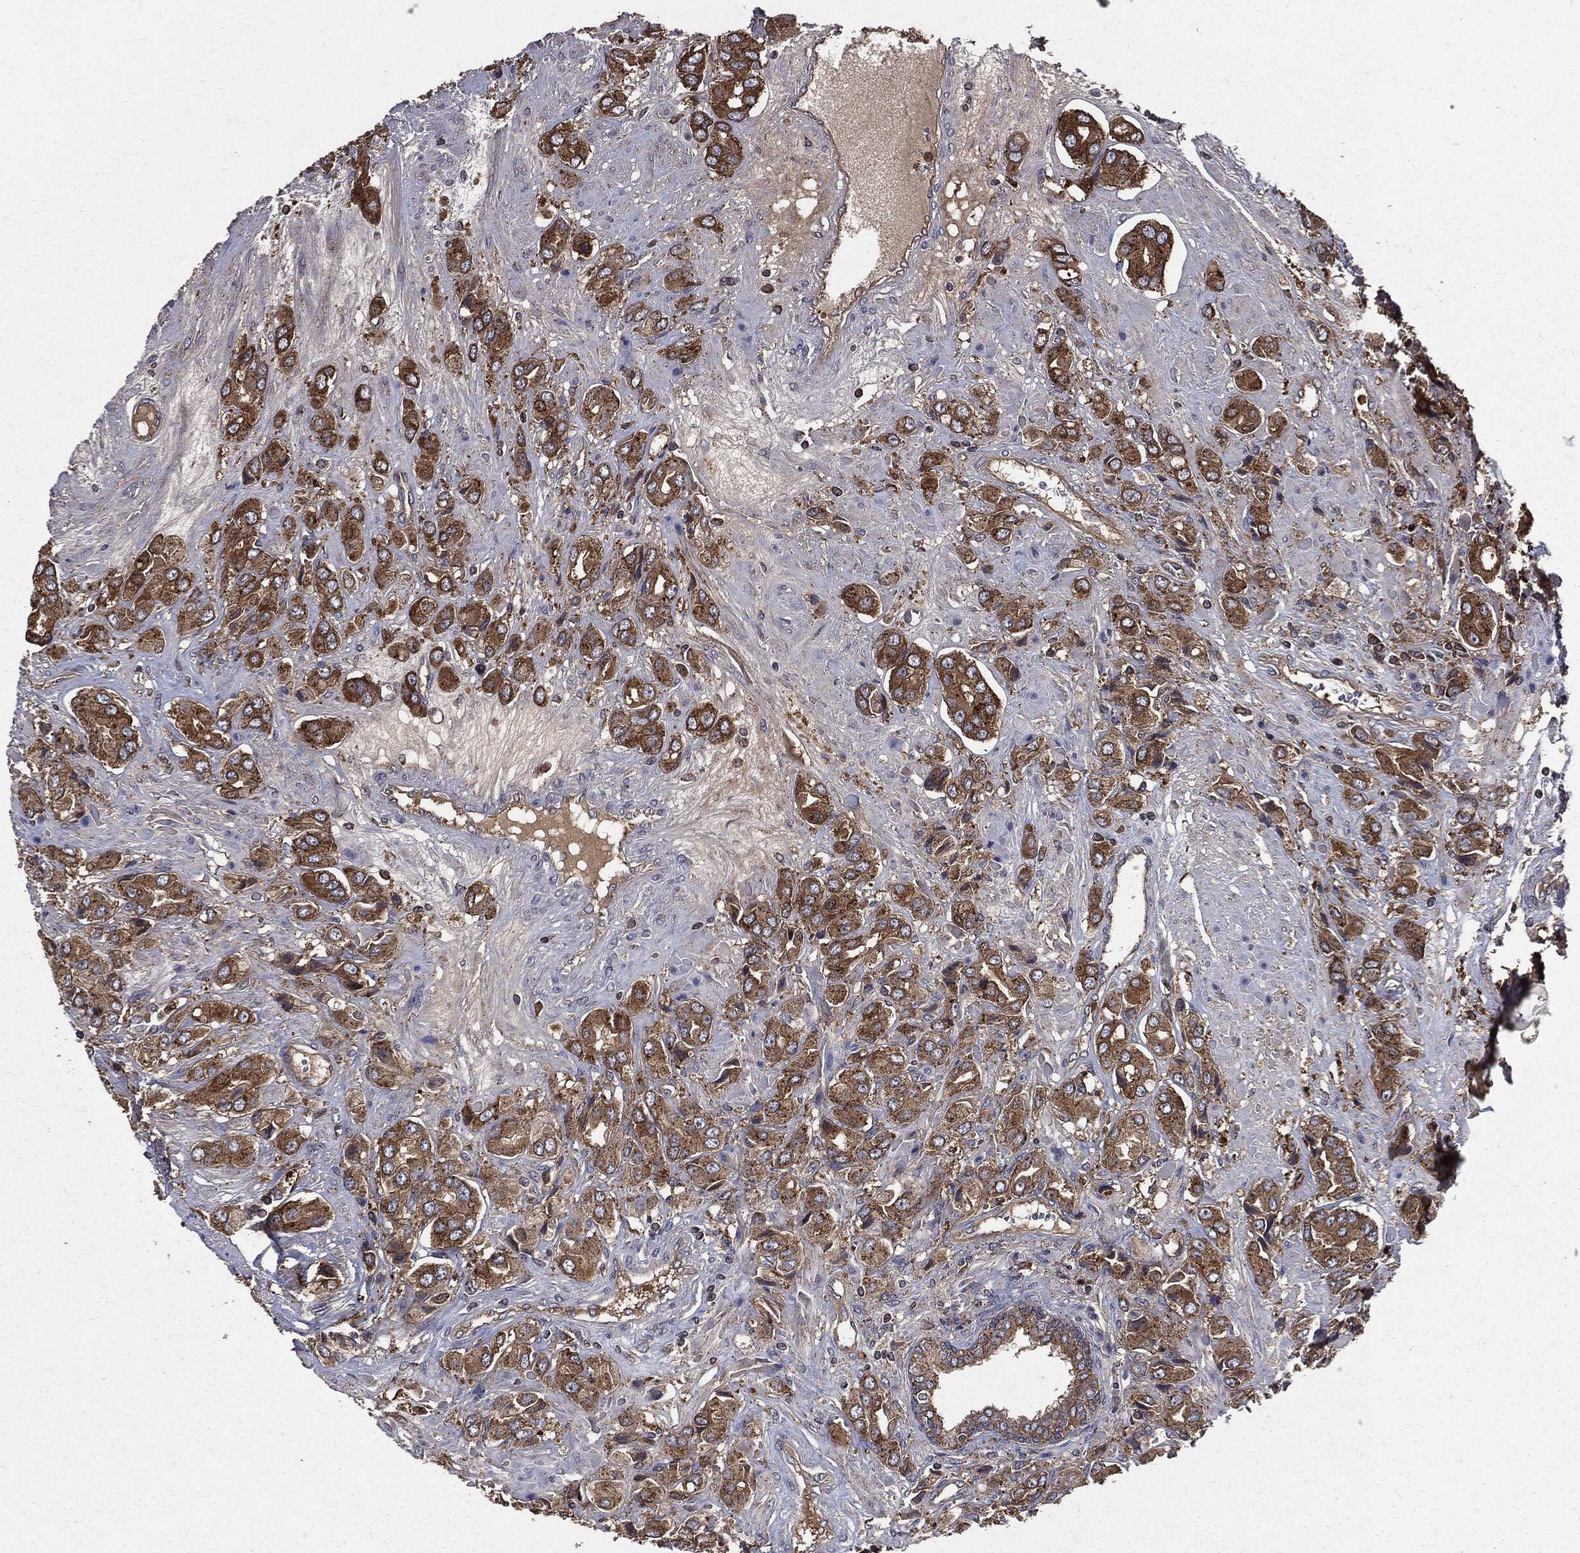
{"staining": {"intensity": "strong", "quantity": "25%-75%", "location": "cytoplasmic/membranous"}, "tissue": "prostate cancer", "cell_type": "Tumor cells", "image_type": "cancer", "snomed": [{"axis": "morphology", "description": "Adenocarcinoma, NOS"}, {"axis": "topography", "description": "Prostate and seminal vesicle, NOS"}, {"axis": "topography", "description": "Prostate"}], "caption": "A micrograph of adenocarcinoma (prostate) stained for a protein shows strong cytoplasmic/membranous brown staining in tumor cells.", "gene": "PDCD6IP", "patient": {"sex": "male", "age": 69}}